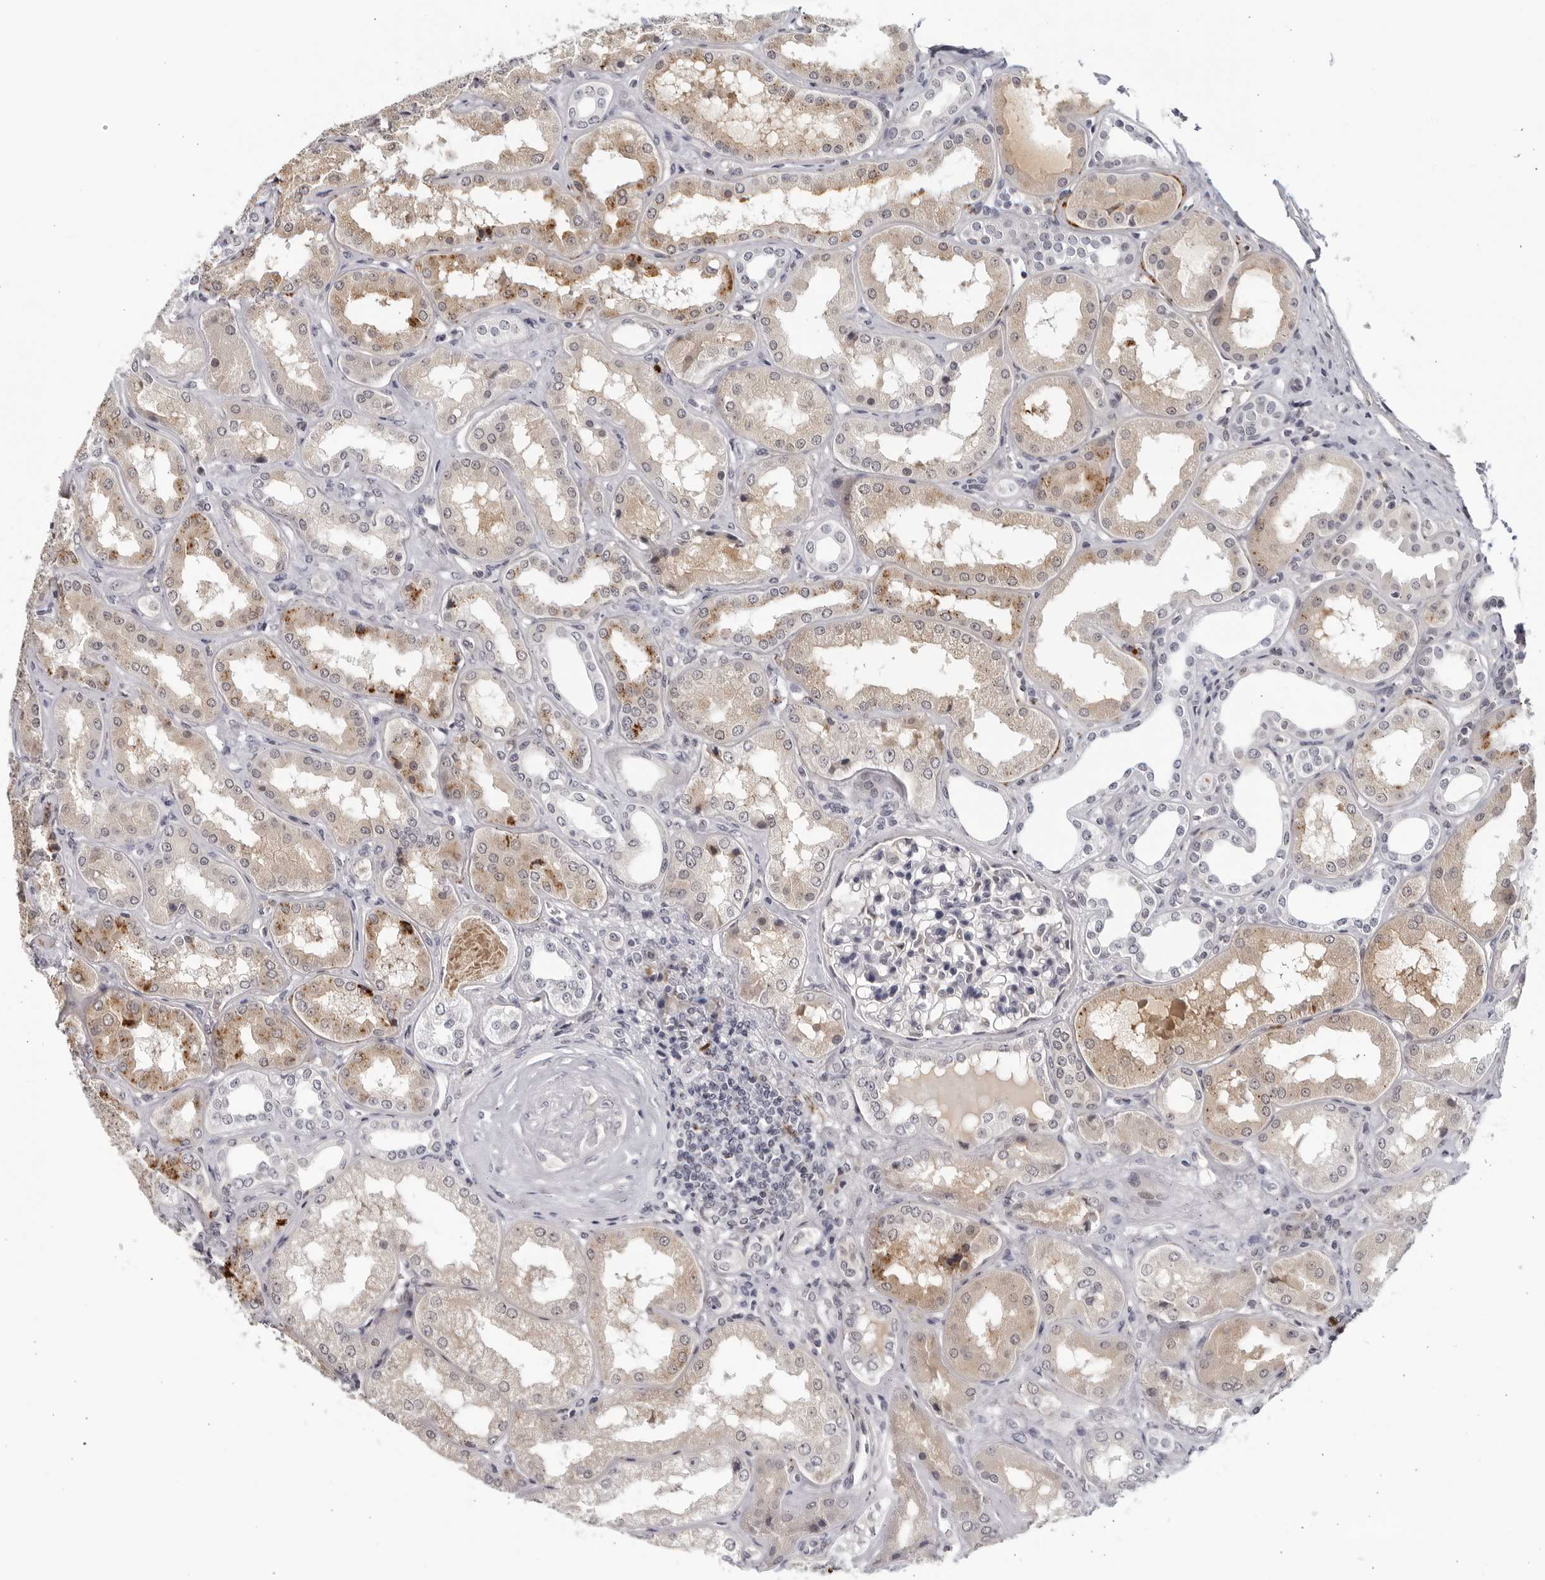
{"staining": {"intensity": "negative", "quantity": "none", "location": "none"}, "tissue": "kidney", "cell_type": "Cells in glomeruli", "image_type": "normal", "snomed": [{"axis": "morphology", "description": "Normal tissue, NOS"}, {"axis": "topography", "description": "Kidney"}], "caption": "This is an IHC micrograph of normal human kidney. There is no staining in cells in glomeruli.", "gene": "STRADB", "patient": {"sex": "female", "age": 56}}